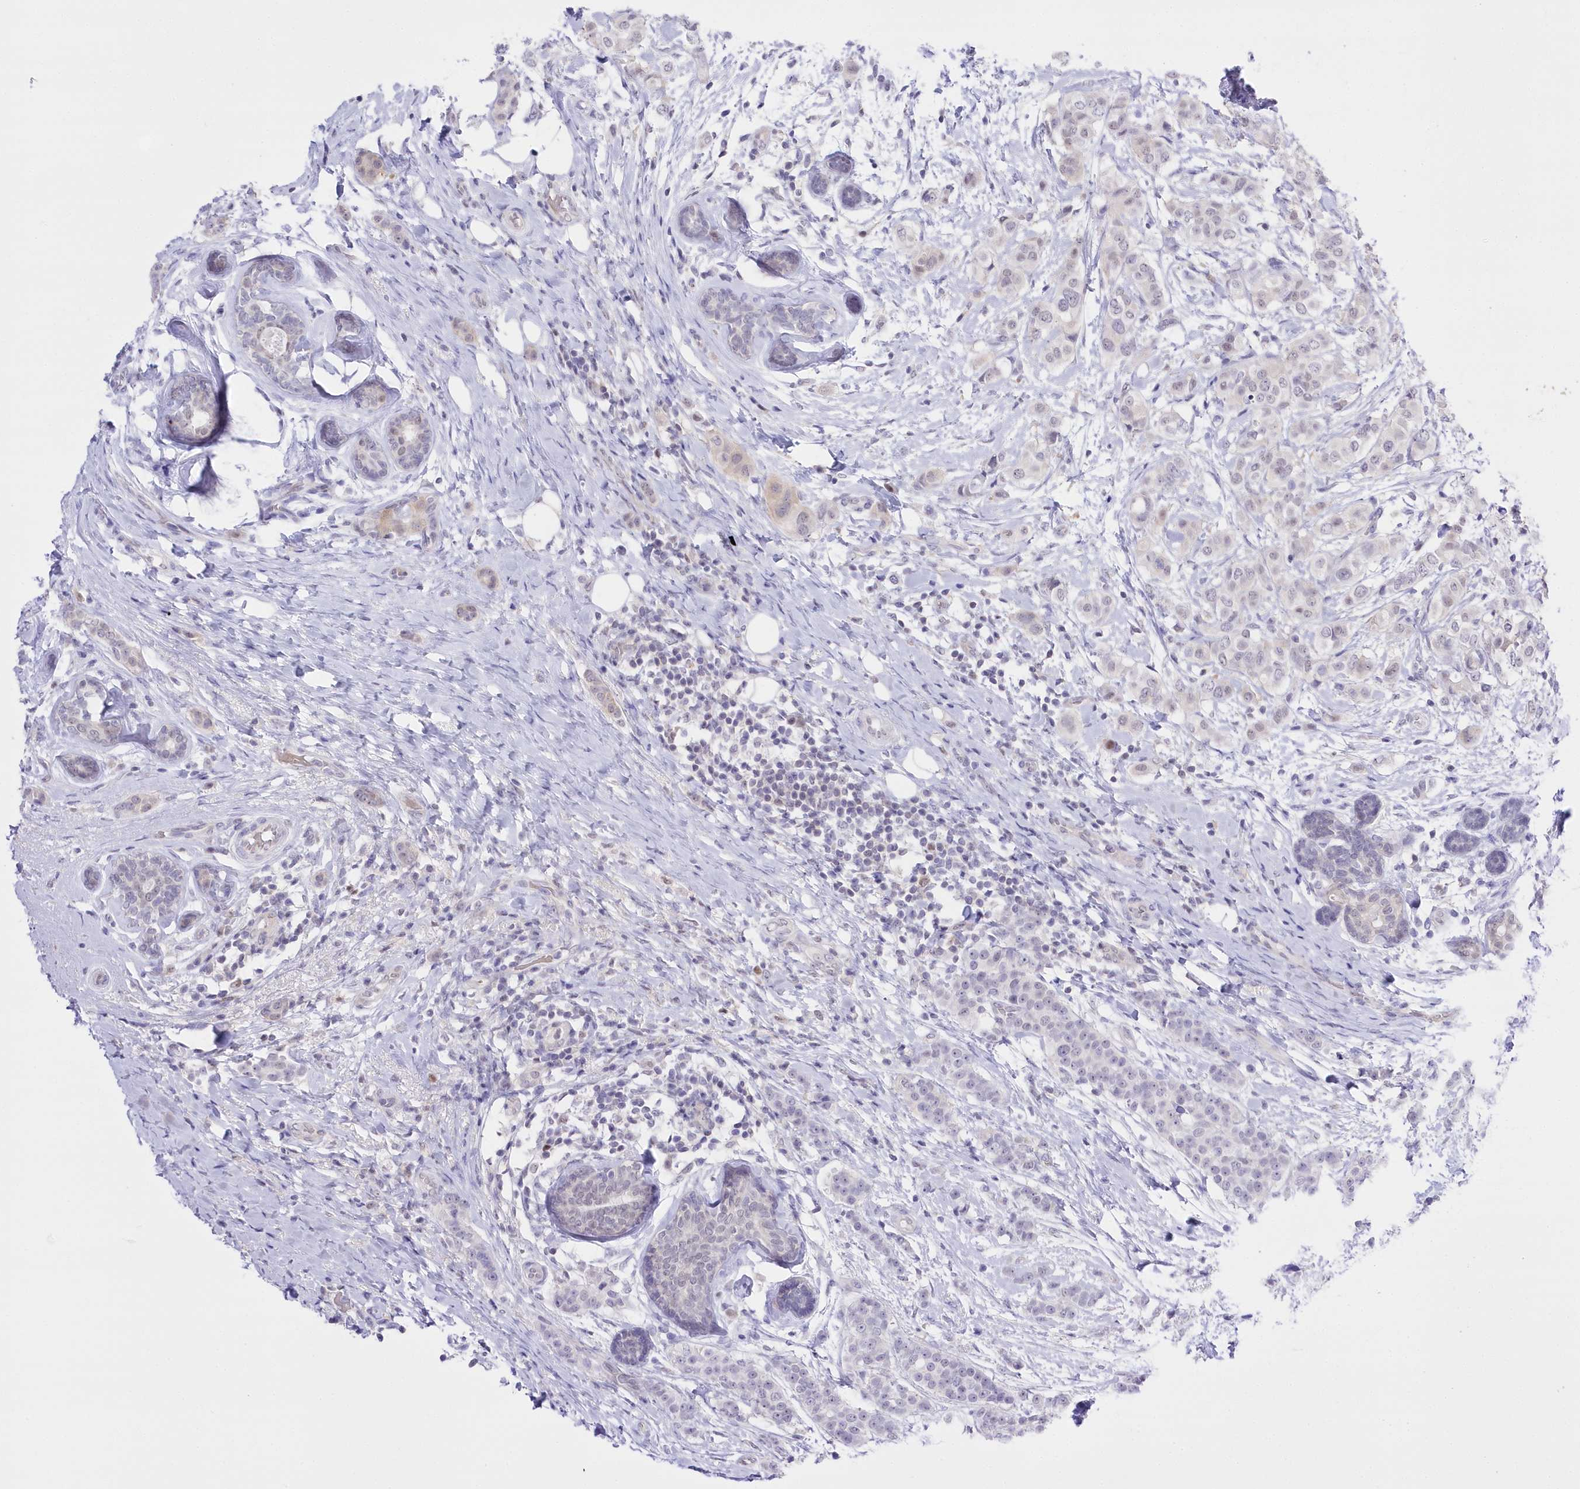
{"staining": {"intensity": "negative", "quantity": "none", "location": "none"}, "tissue": "breast cancer", "cell_type": "Tumor cells", "image_type": "cancer", "snomed": [{"axis": "morphology", "description": "Lobular carcinoma"}, {"axis": "topography", "description": "Breast"}], "caption": "Photomicrograph shows no significant protein expression in tumor cells of breast cancer (lobular carcinoma). The staining is performed using DAB (3,3'-diaminobenzidine) brown chromogen with nuclei counter-stained in using hematoxylin.", "gene": "UBA6", "patient": {"sex": "female", "age": 51}}